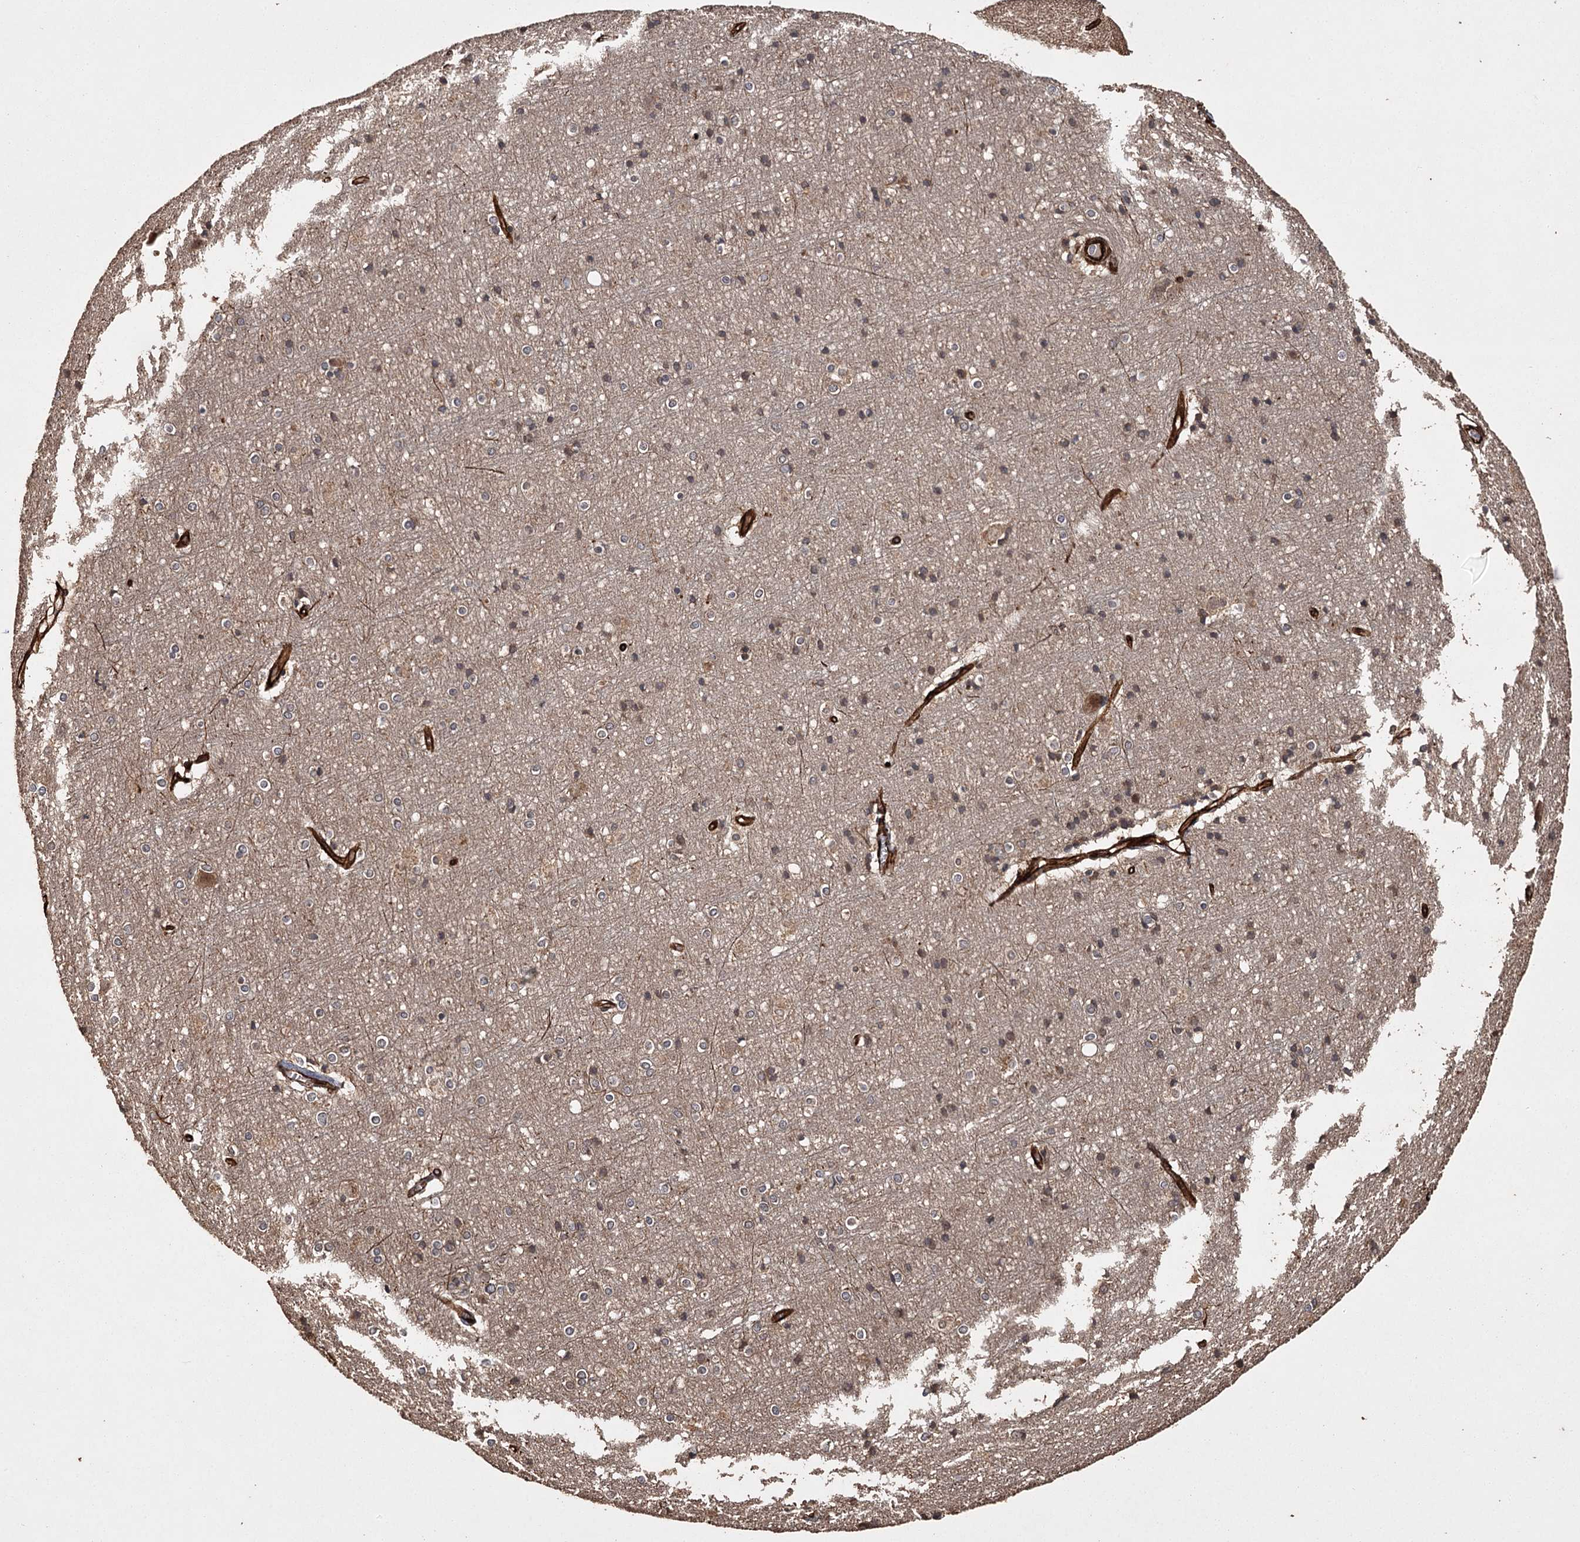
{"staining": {"intensity": "strong", "quantity": ">75%", "location": "cytoplasmic/membranous"}, "tissue": "cerebral cortex", "cell_type": "Endothelial cells", "image_type": "normal", "snomed": [{"axis": "morphology", "description": "Normal tissue, NOS"}, {"axis": "topography", "description": "Cerebral cortex"}], "caption": "Cerebral cortex stained with DAB (3,3'-diaminobenzidine) immunohistochemistry (IHC) demonstrates high levels of strong cytoplasmic/membranous staining in about >75% of endothelial cells.", "gene": "RPAP3", "patient": {"sex": "male", "age": 54}}